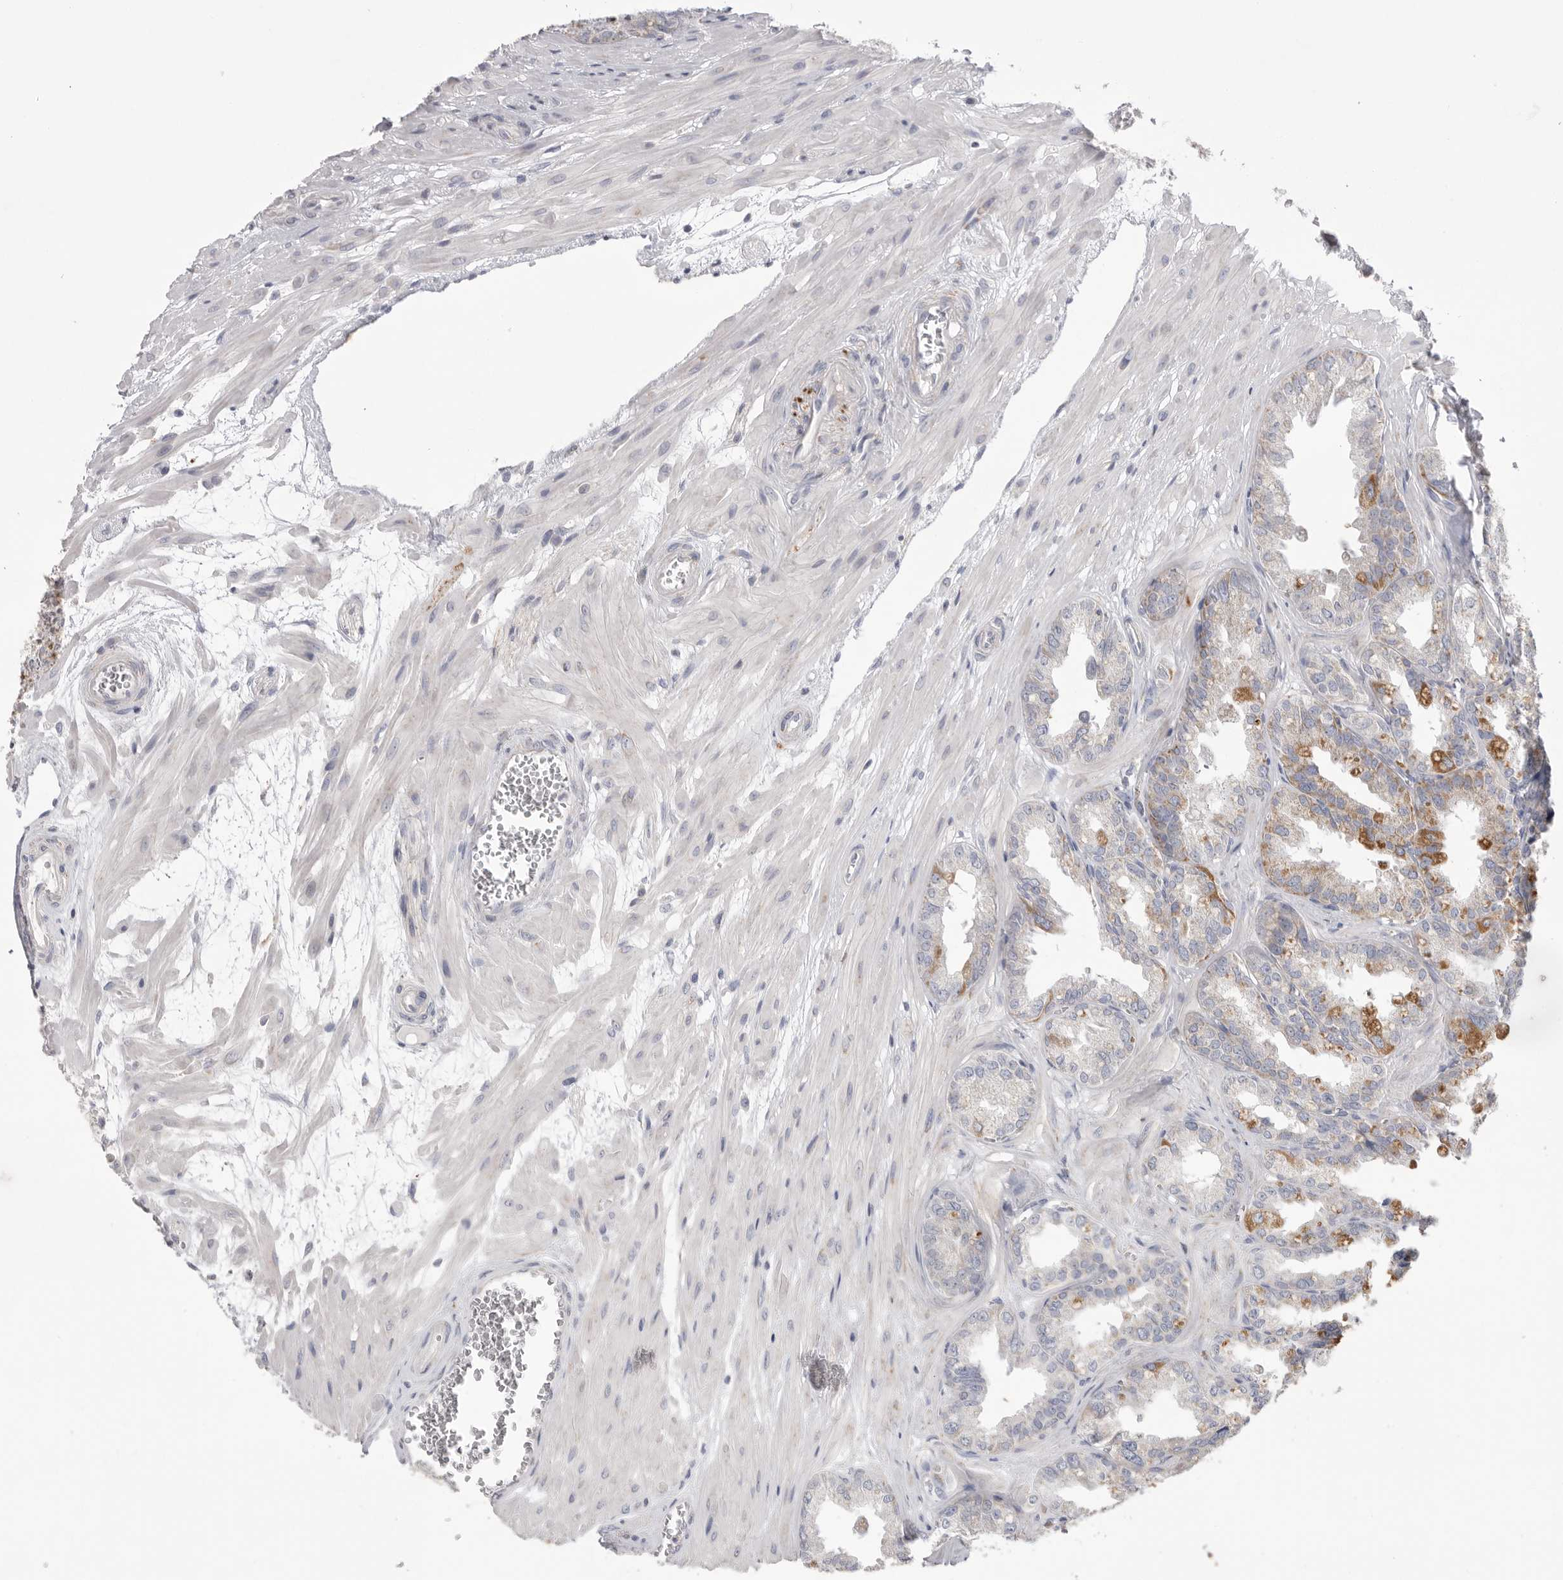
{"staining": {"intensity": "moderate", "quantity": "<25%", "location": "cytoplasmic/membranous"}, "tissue": "seminal vesicle", "cell_type": "Glandular cells", "image_type": "normal", "snomed": [{"axis": "morphology", "description": "Normal tissue, NOS"}, {"axis": "topography", "description": "Prostate"}, {"axis": "topography", "description": "Seminal veicle"}], "caption": "The photomicrograph exhibits staining of unremarkable seminal vesicle, revealing moderate cytoplasmic/membranous protein staining (brown color) within glandular cells. (DAB (3,3'-diaminobenzidine) IHC, brown staining for protein, blue staining for nuclei).", "gene": "VDAC3", "patient": {"sex": "male", "age": 51}}